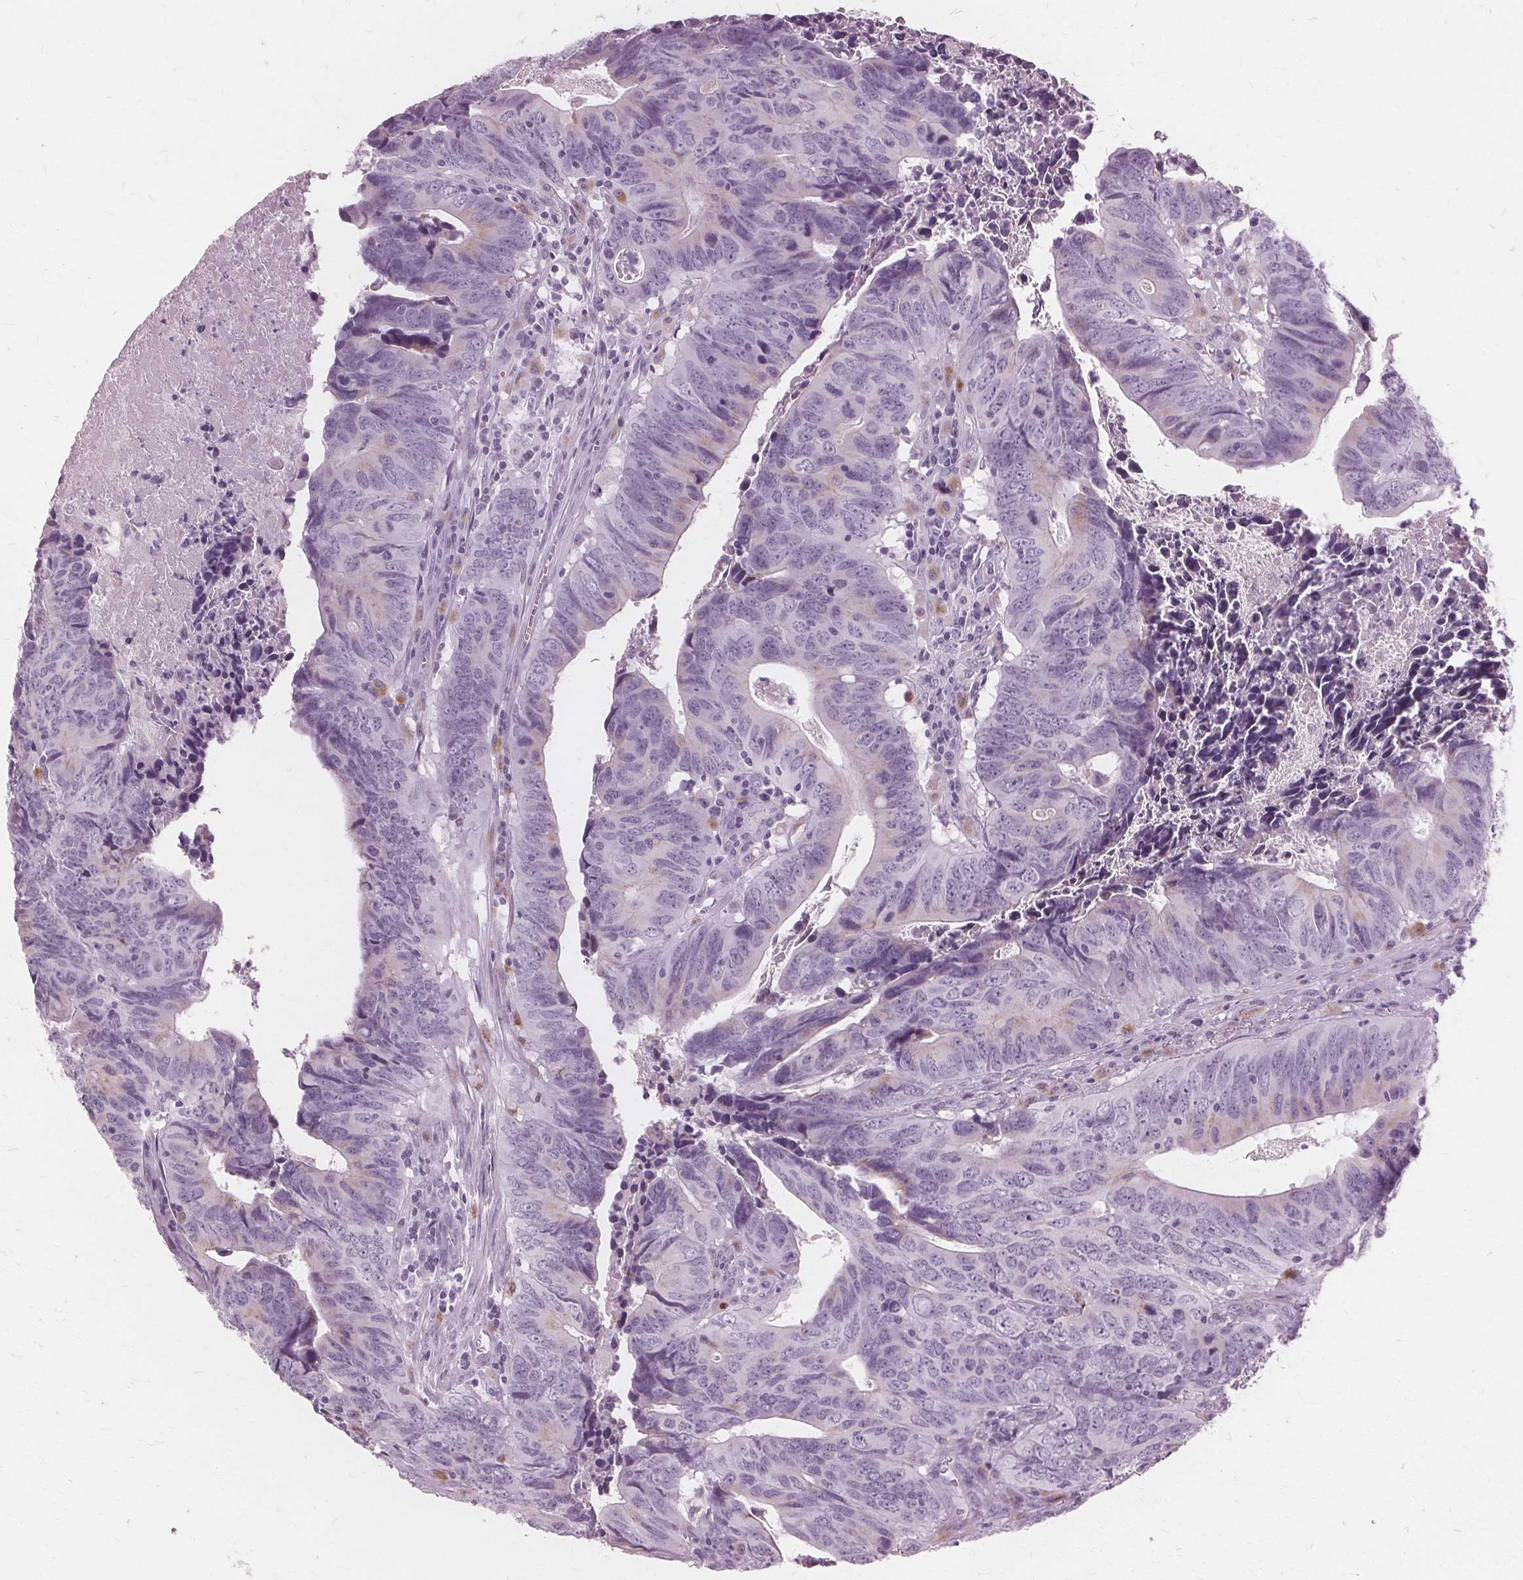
{"staining": {"intensity": "negative", "quantity": "none", "location": "none"}, "tissue": "colorectal cancer", "cell_type": "Tumor cells", "image_type": "cancer", "snomed": [{"axis": "morphology", "description": "Adenocarcinoma, NOS"}, {"axis": "topography", "description": "Colon"}], "caption": "Human adenocarcinoma (colorectal) stained for a protein using immunohistochemistry exhibits no staining in tumor cells.", "gene": "DNASE2", "patient": {"sex": "female", "age": 82}}